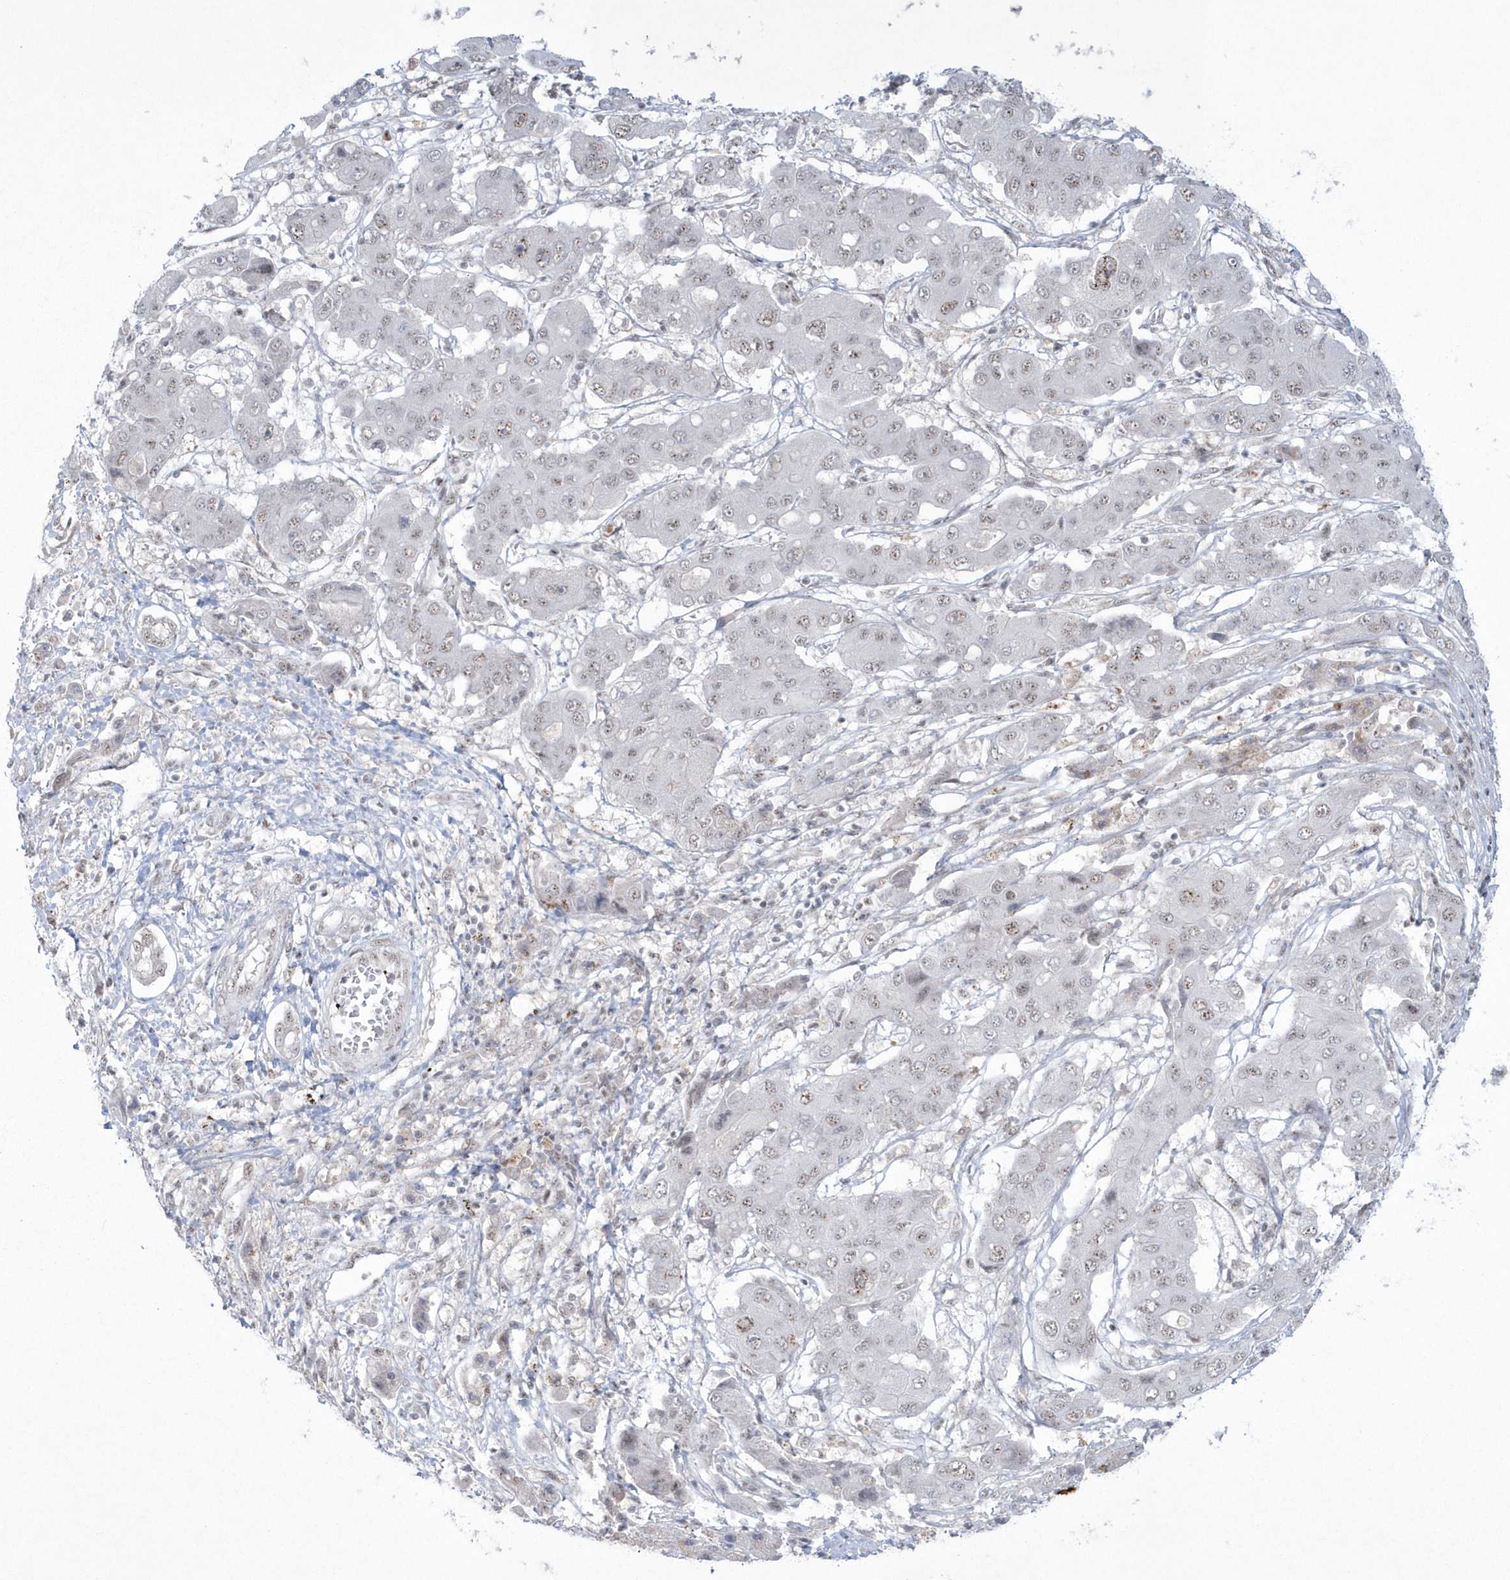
{"staining": {"intensity": "weak", "quantity": "<25%", "location": "nuclear"}, "tissue": "liver cancer", "cell_type": "Tumor cells", "image_type": "cancer", "snomed": [{"axis": "morphology", "description": "Cholangiocarcinoma"}, {"axis": "topography", "description": "Liver"}], "caption": "Liver cancer (cholangiocarcinoma) stained for a protein using immunohistochemistry reveals no staining tumor cells.", "gene": "KDM6B", "patient": {"sex": "male", "age": 67}}